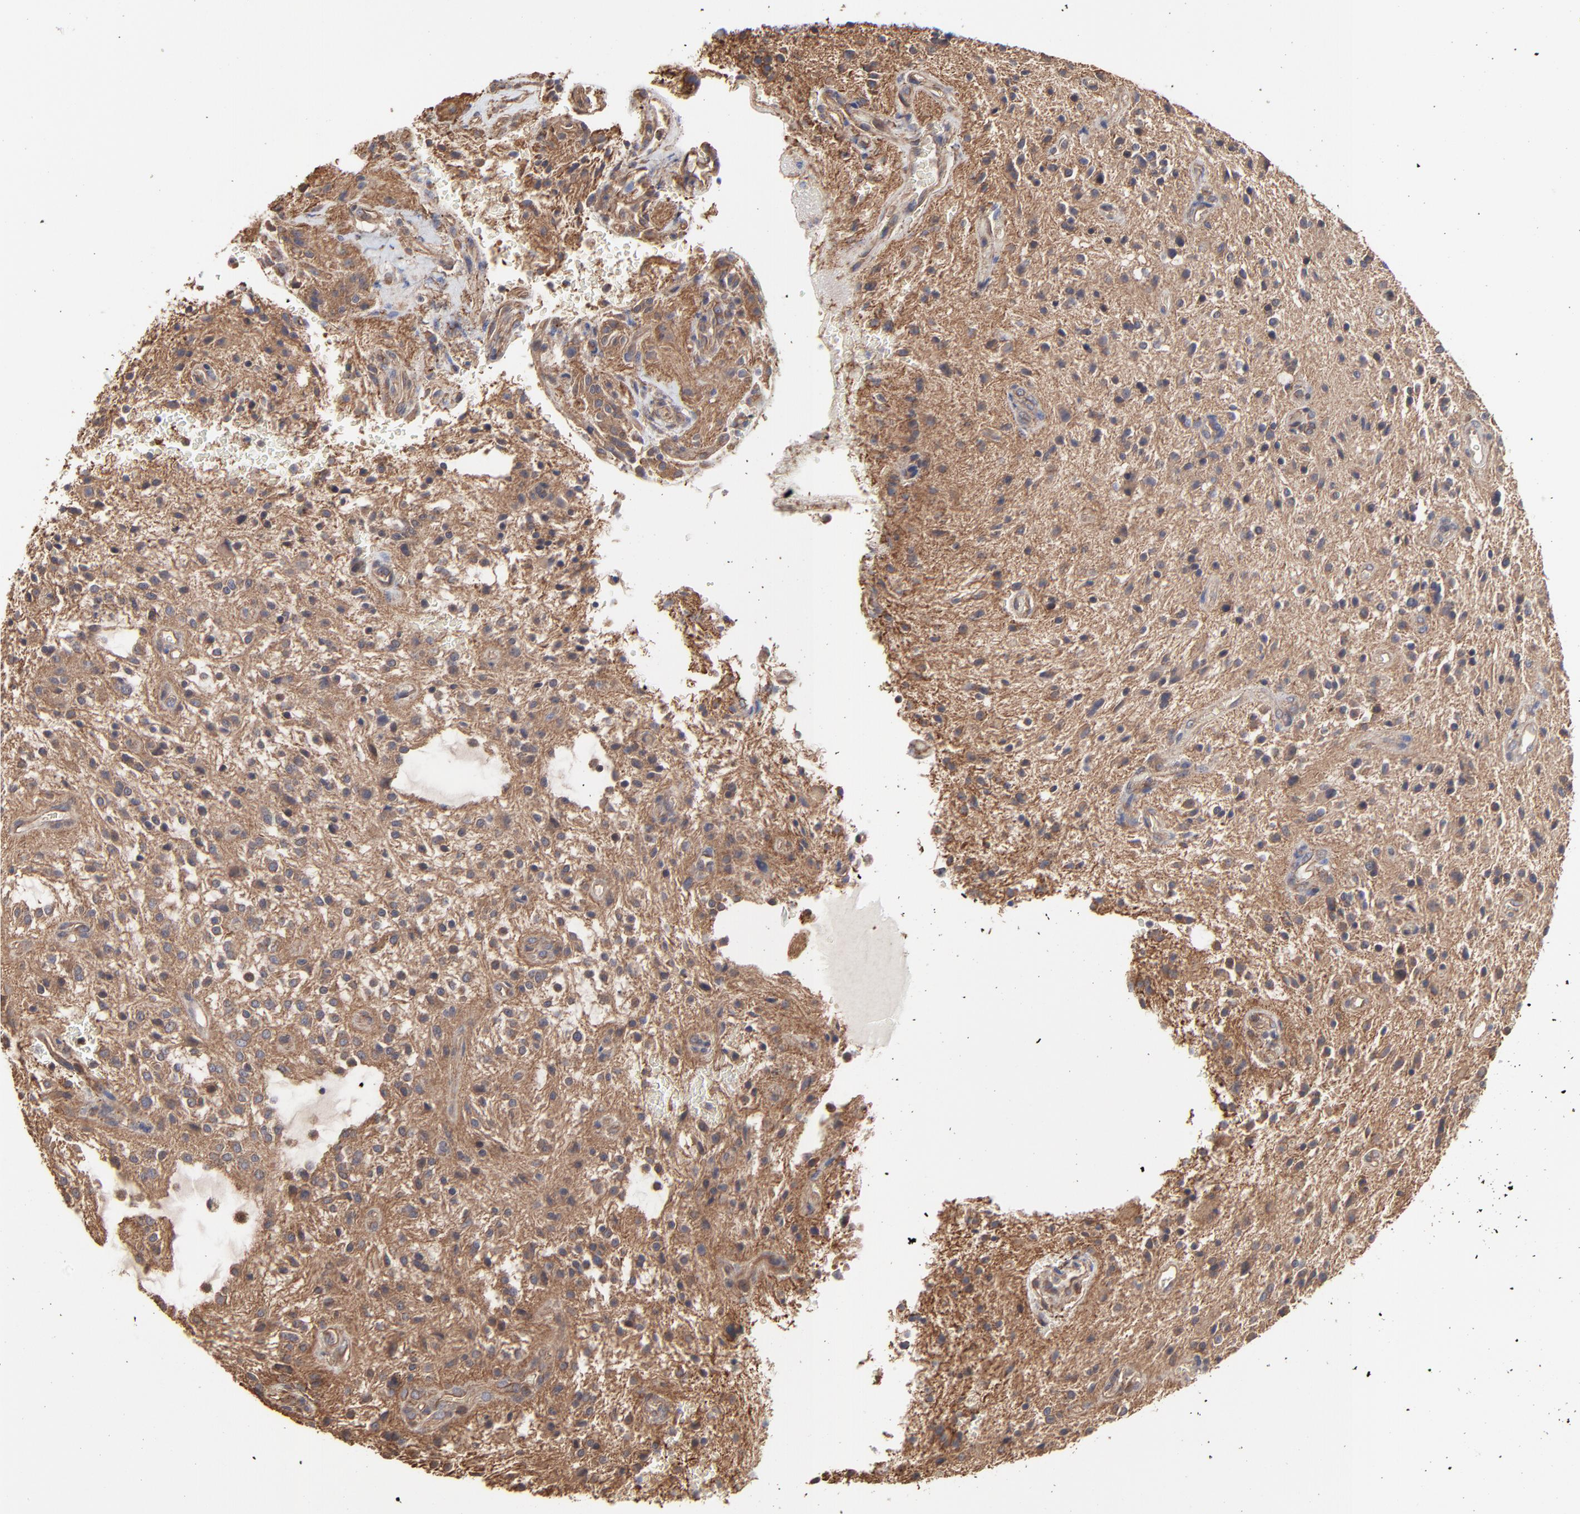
{"staining": {"intensity": "moderate", "quantity": "25%-75%", "location": "cytoplasmic/membranous"}, "tissue": "glioma", "cell_type": "Tumor cells", "image_type": "cancer", "snomed": [{"axis": "morphology", "description": "Glioma, malignant, NOS"}, {"axis": "topography", "description": "Cerebellum"}], "caption": "Immunohistochemical staining of glioma exhibits moderate cytoplasmic/membranous protein expression in approximately 25%-75% of tumor cells. The staining was performed using DAB (3,3'-diaminobenzidine) to visualize the protein expression in brown, while the nuclei were stained in blue with hematoxylin (Magnification: 20x).", "gene": "ARMT1", "patient": {"sex": "female", "age": 10}}